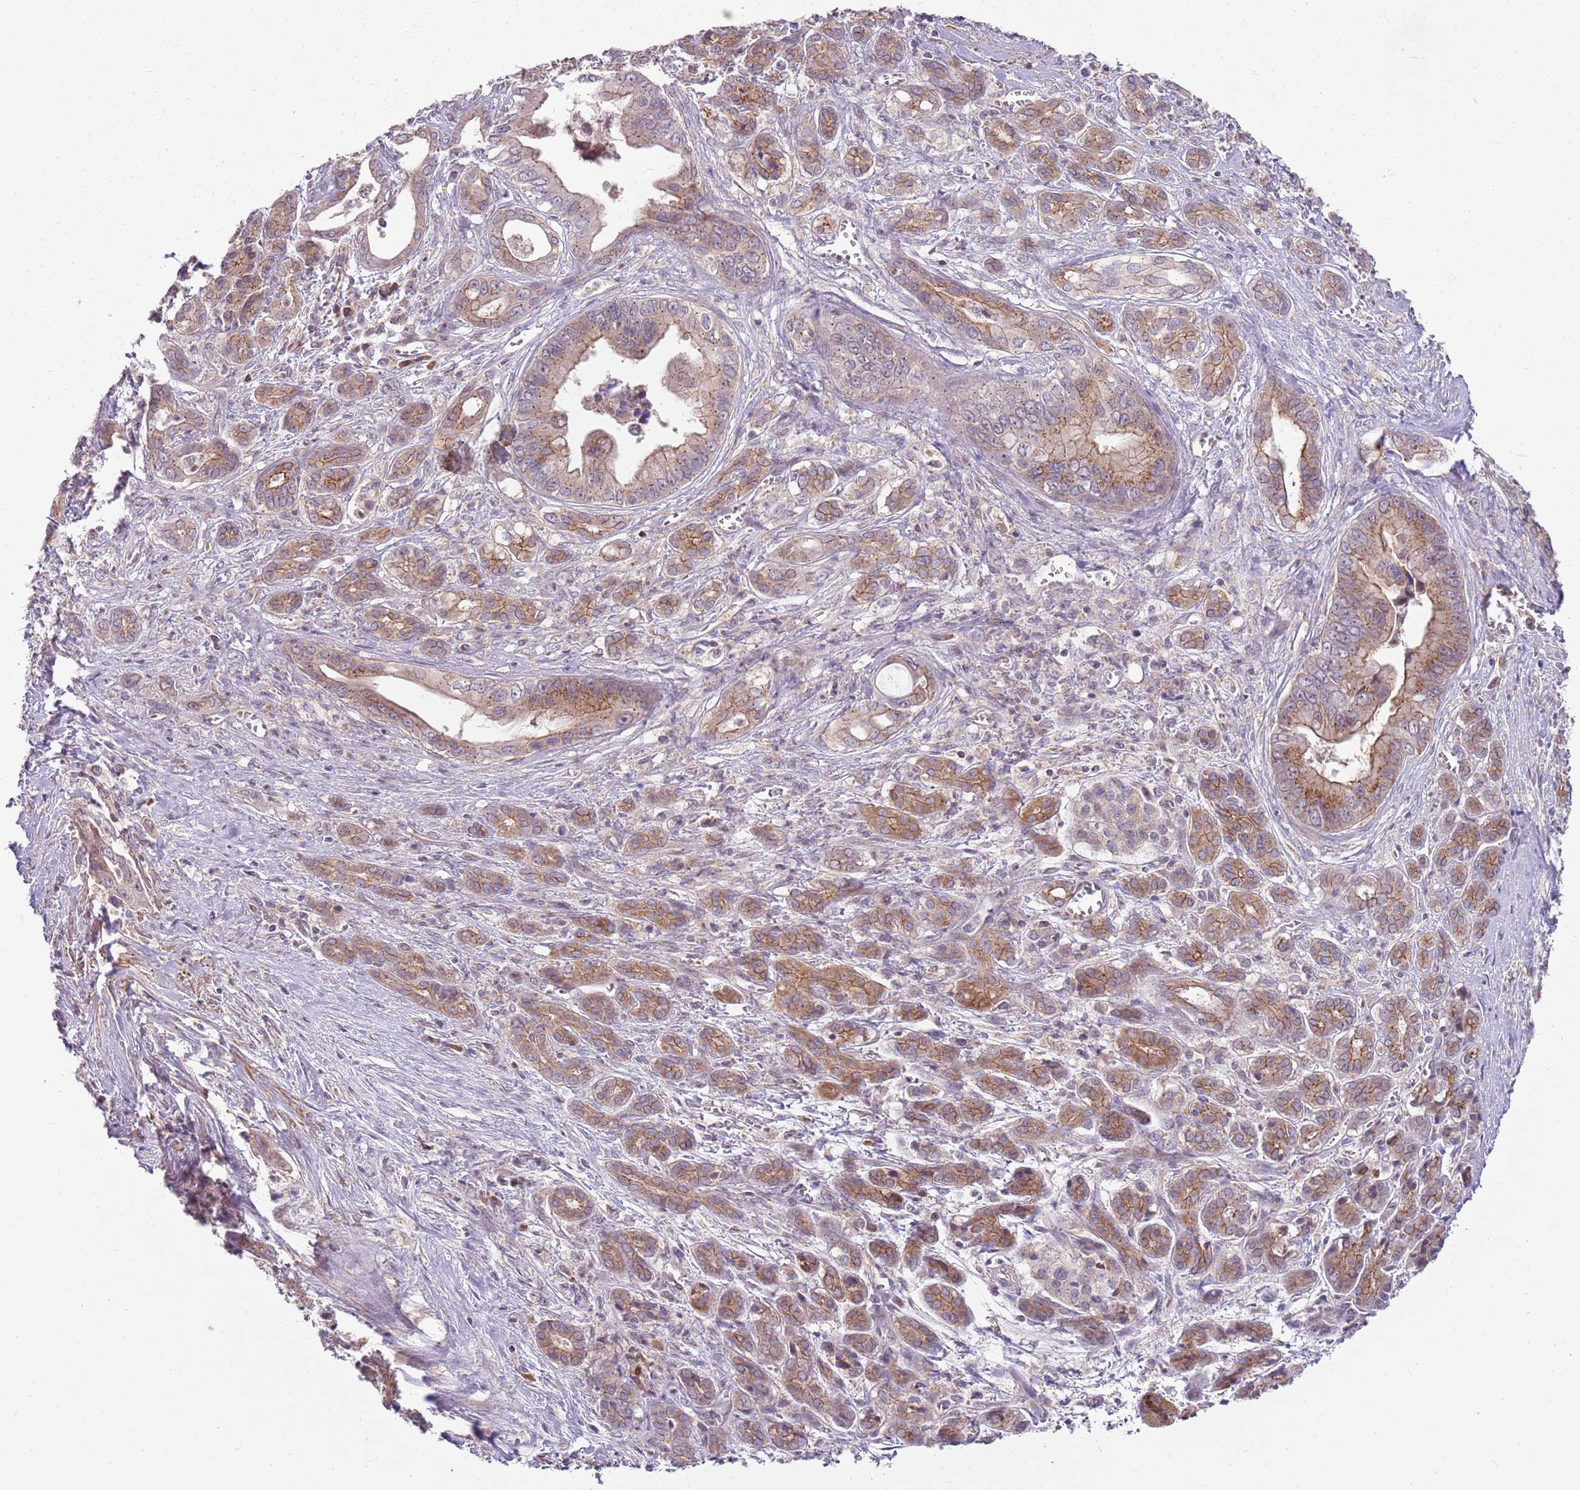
{"staining": {"intensity": "moderate", "quantity": "25%-75%", "location": "cytoplasmic/membranous"}, "tissue": "pancreatic cancer", "cell_type": "Tumor cells", "image_type": "cancer", "snomed": [{"axis": "morphology", "description": "Adenocarcinoma, NOS"}, {"axis": "topography", "description": "Pancreas"}], "caption": "This micrograph reveals IHC staining of human pancreatic cancer, with medium moderate cytoplasmic/membranous staining in about 25%-75% of tumor cells.", "gene": "SPATA31D1", "patient": {"sex": "male", "age": 59}}